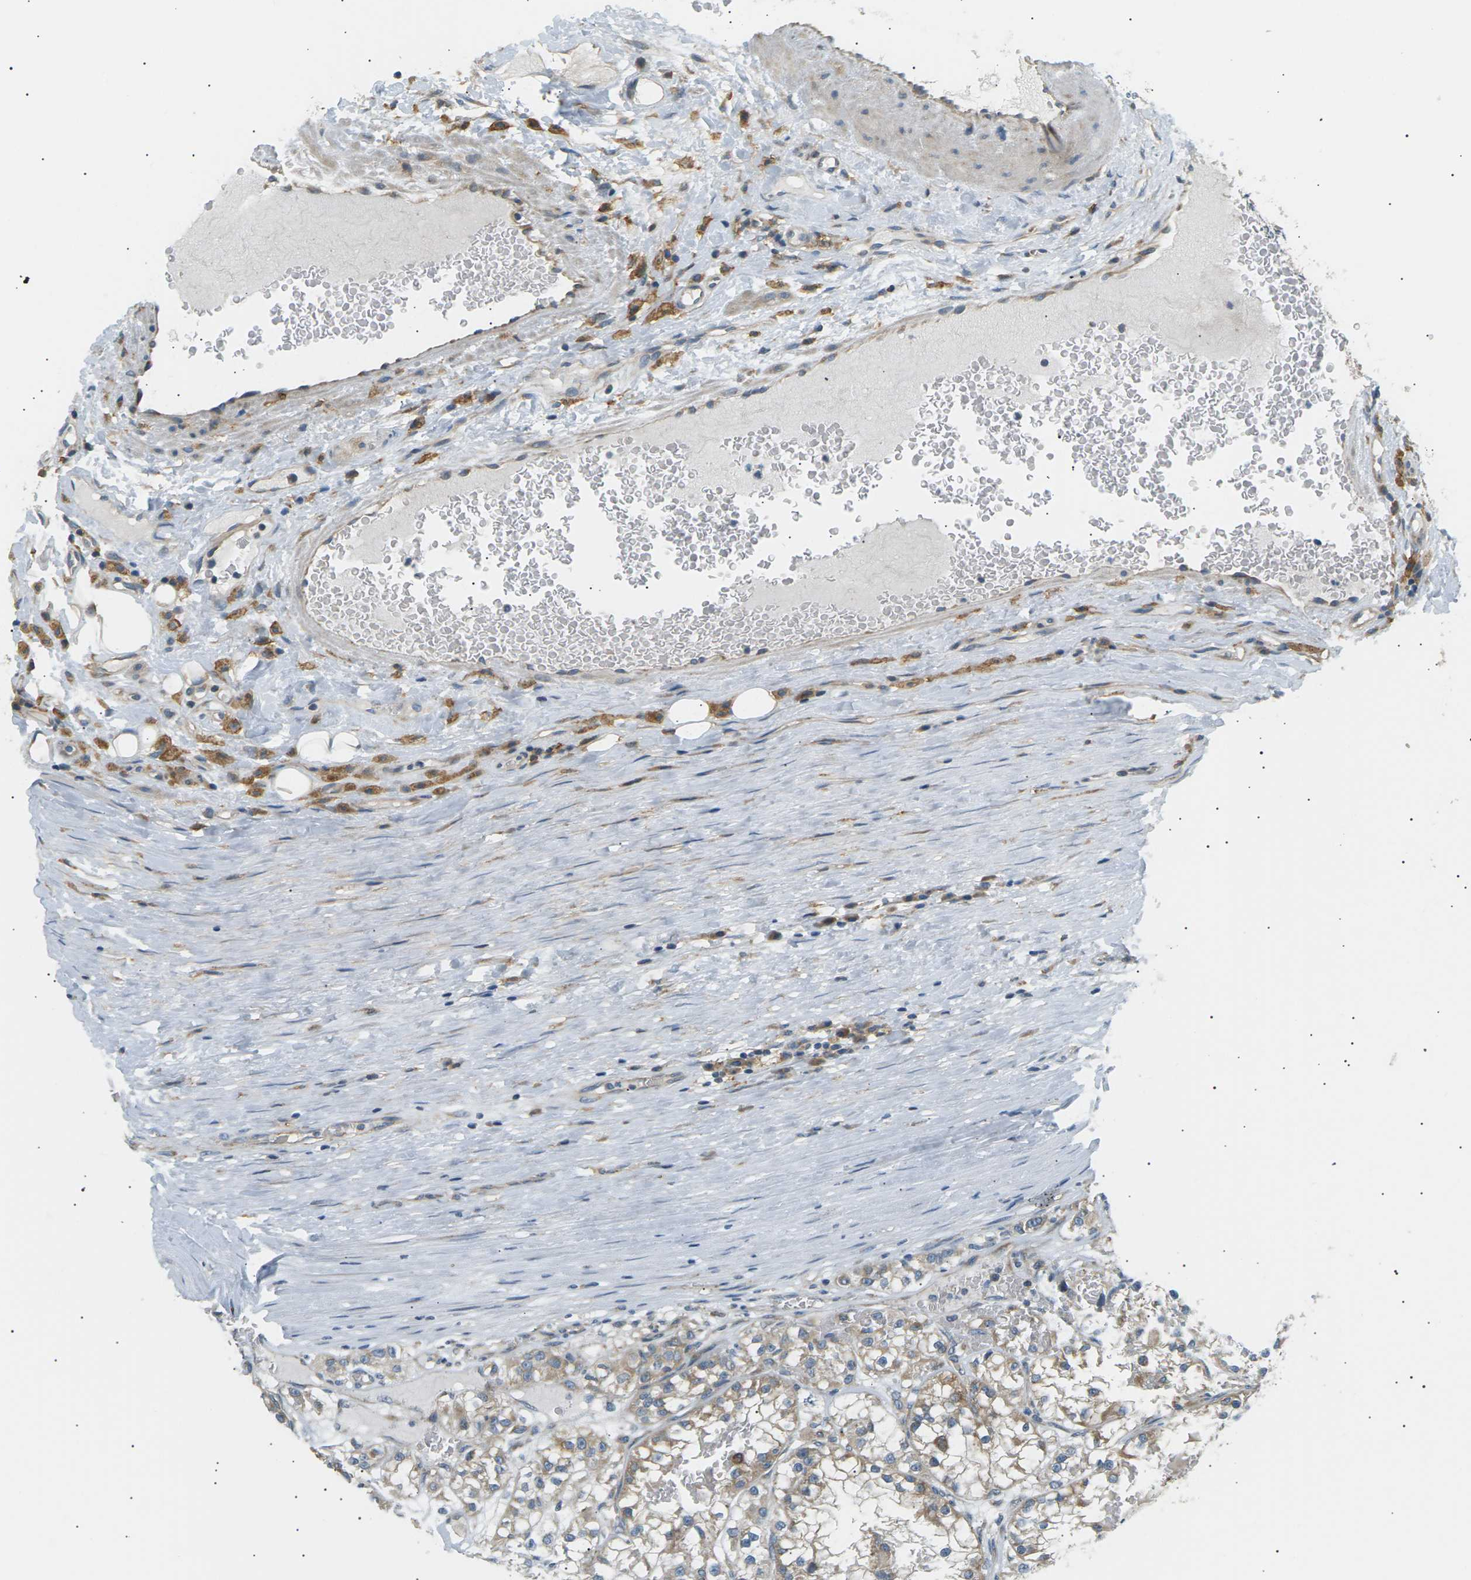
{"staining": {"intensity": "moderate", "quantity": "<25%", "location": "cytoplasmic/membranous"}, "tissue": "renal cancer", "cell_type": "Tumor cells", "image_type": "cancer", "snomed": [{"axis": "morphology", "description": "Adenocarcinoma, NOS"}, {"axis": "topography", "description": "Kidney"}], "caption": "Protein staining displays moderate cytoplasmic/membranous expression in about <25% of tumor cells in renal cancer (adenocarcinoma). (DAB = brown stain, brightfield microscopy at high magnification).", "gene": "TBC1D8", "patient": {"sex": "female", "age": 52}}